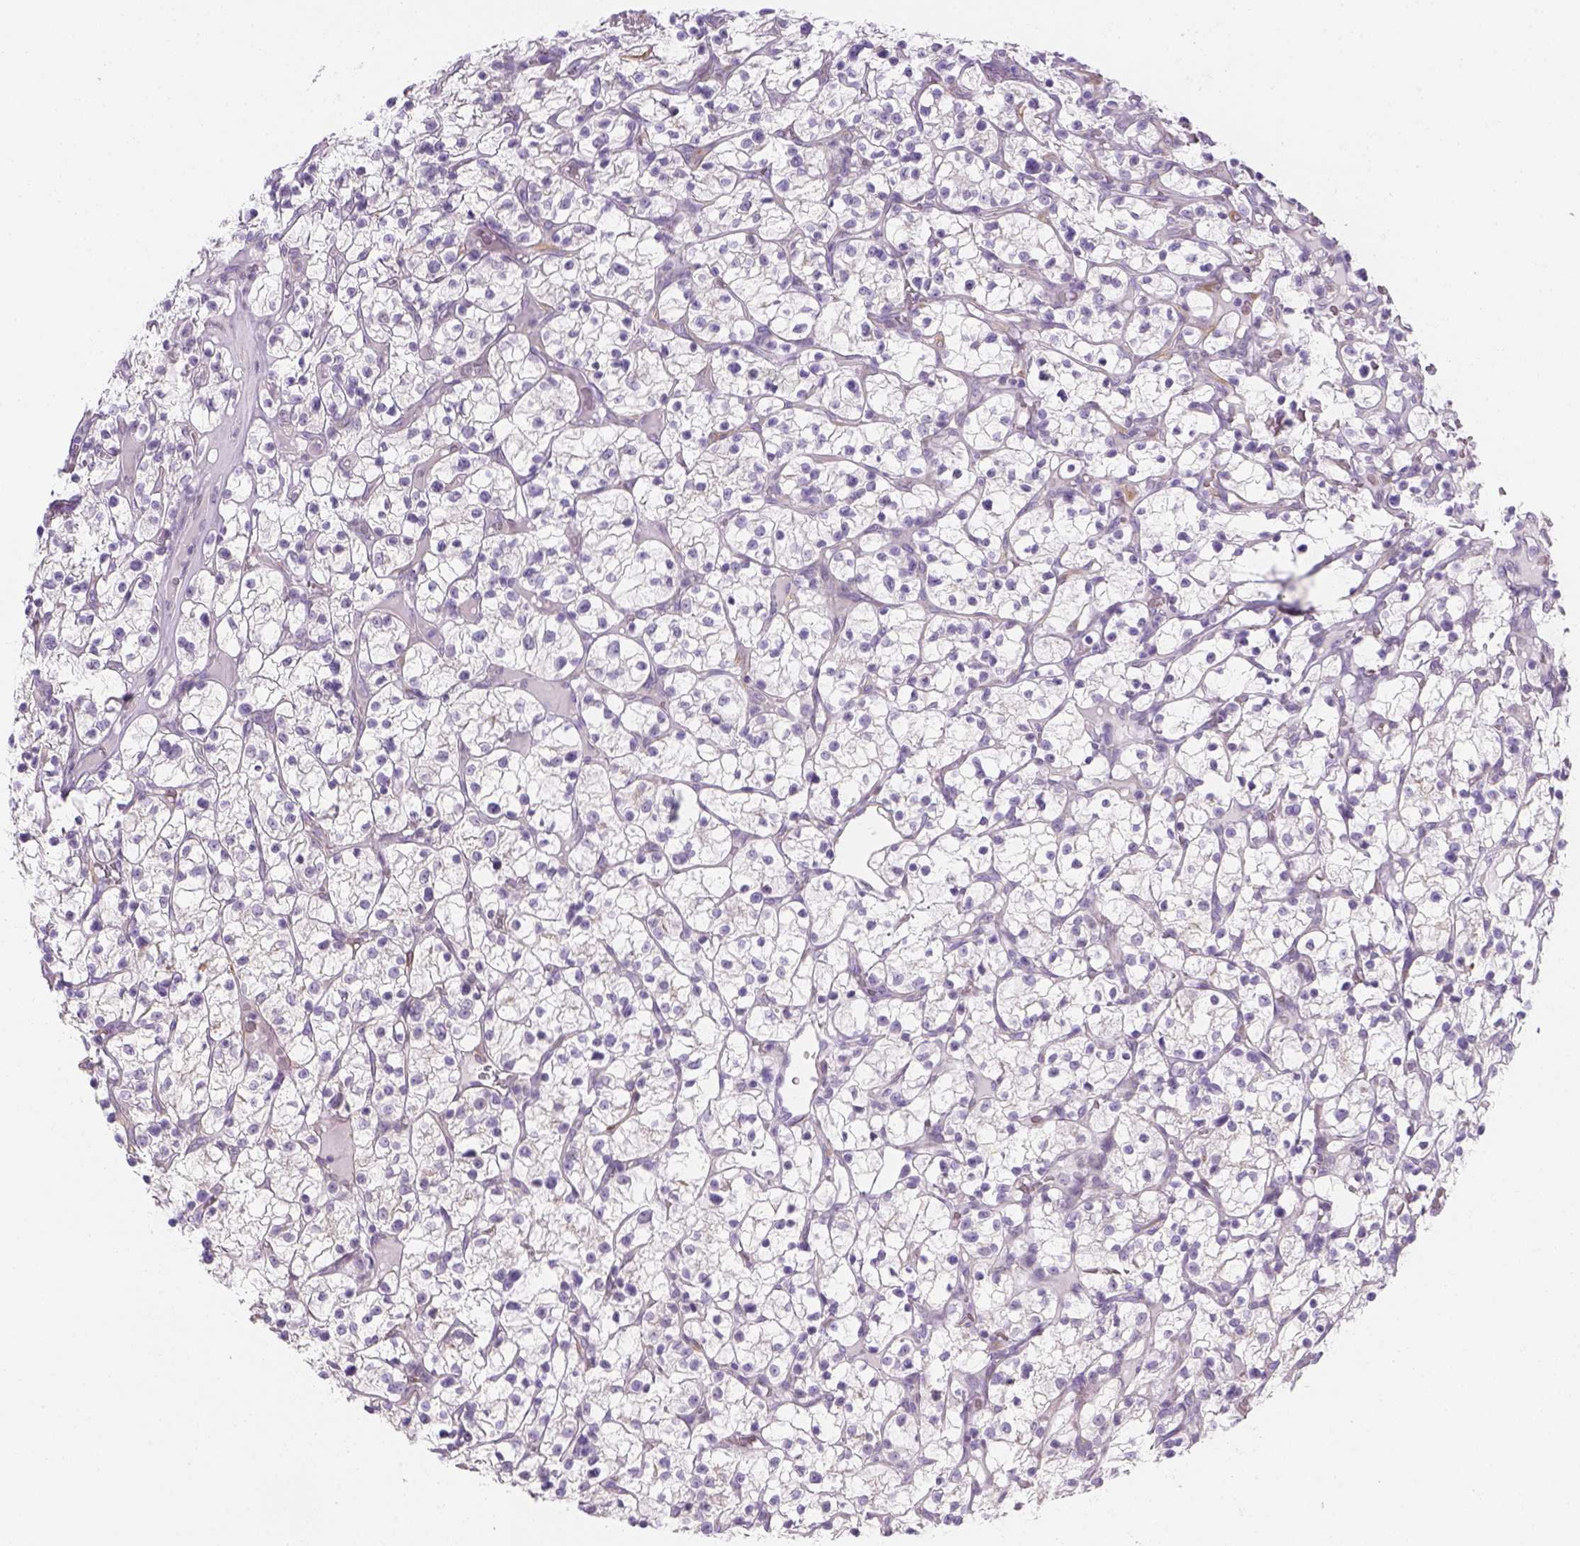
{"staining": {"intensity": "negative", "quantity": "none", "location": "none"}, "tissue": "renal cancer", "cell_type": "Tumor cells", "image_type": "cancer", "snomed": [{"axis": "morphology", "description": "Adenocarcinoma, NOS"}, {"axis": "topography", "description": "Kidney"}], "caption": "Immunohistochemical staining of renal cancer (adenocarcinoma) demonstrates no significant expression in tumor cells.", "gene": "CACNB1", "patient": {"sex": "female", "age": 64}}